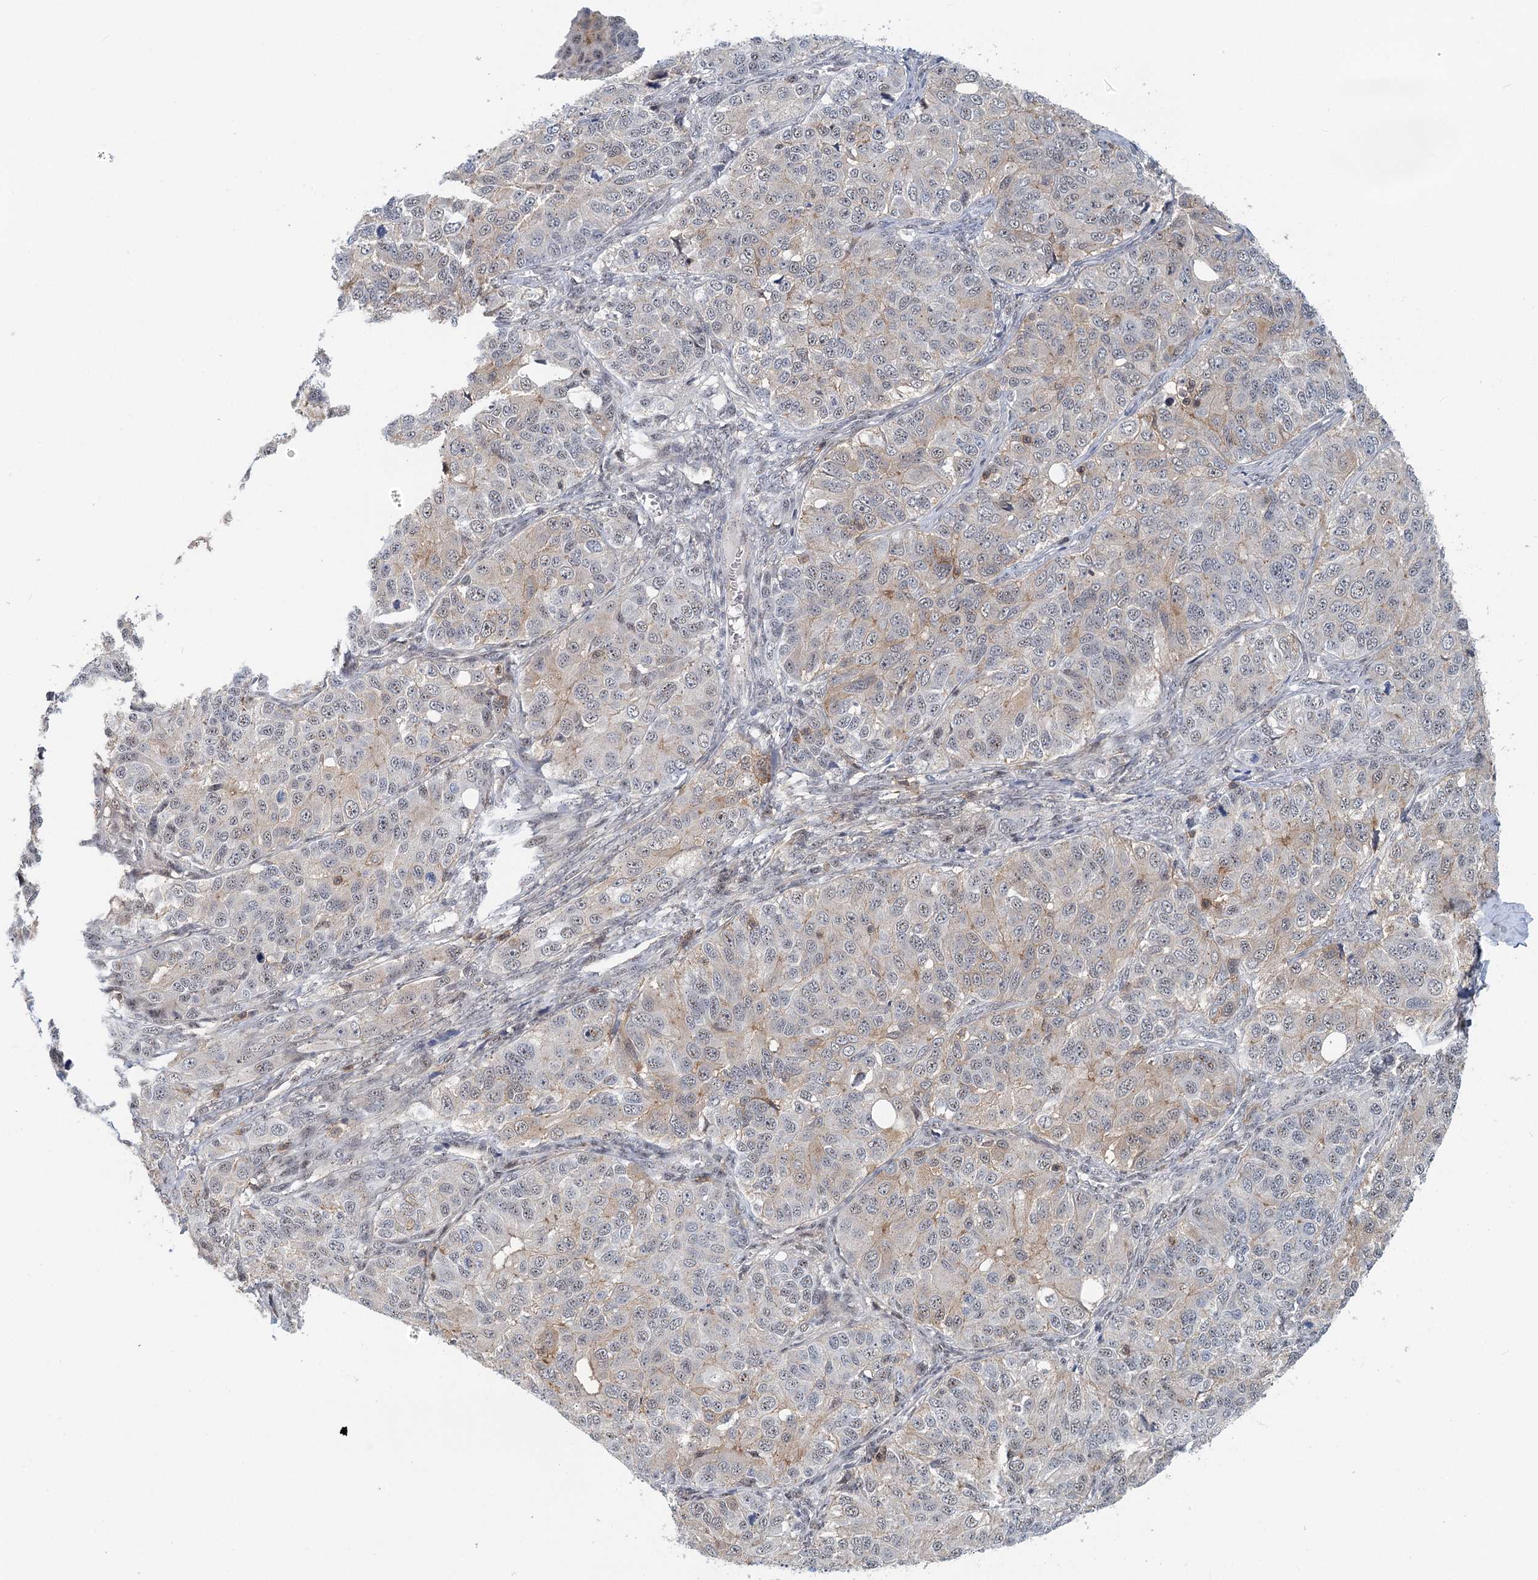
{"staining": {"intensity": "weak", "quantity": "<25%", "location": "cytoplasmic/membranous"}, "tissue": "ovarian cancer", "cell_type": "Tumor cells", "image_type": "cancer", "snomed": [{"axis": "morphology", "description": "Carcinoma, endometroid"}, {"axis": "topography", "description": "Ovary"}], "caption": "The micrograph demonstrates no staining of tumor cells in ovarian cancer.", "gene": "CDC42SE2", "patient": {"sex": "female", "age": 51}}